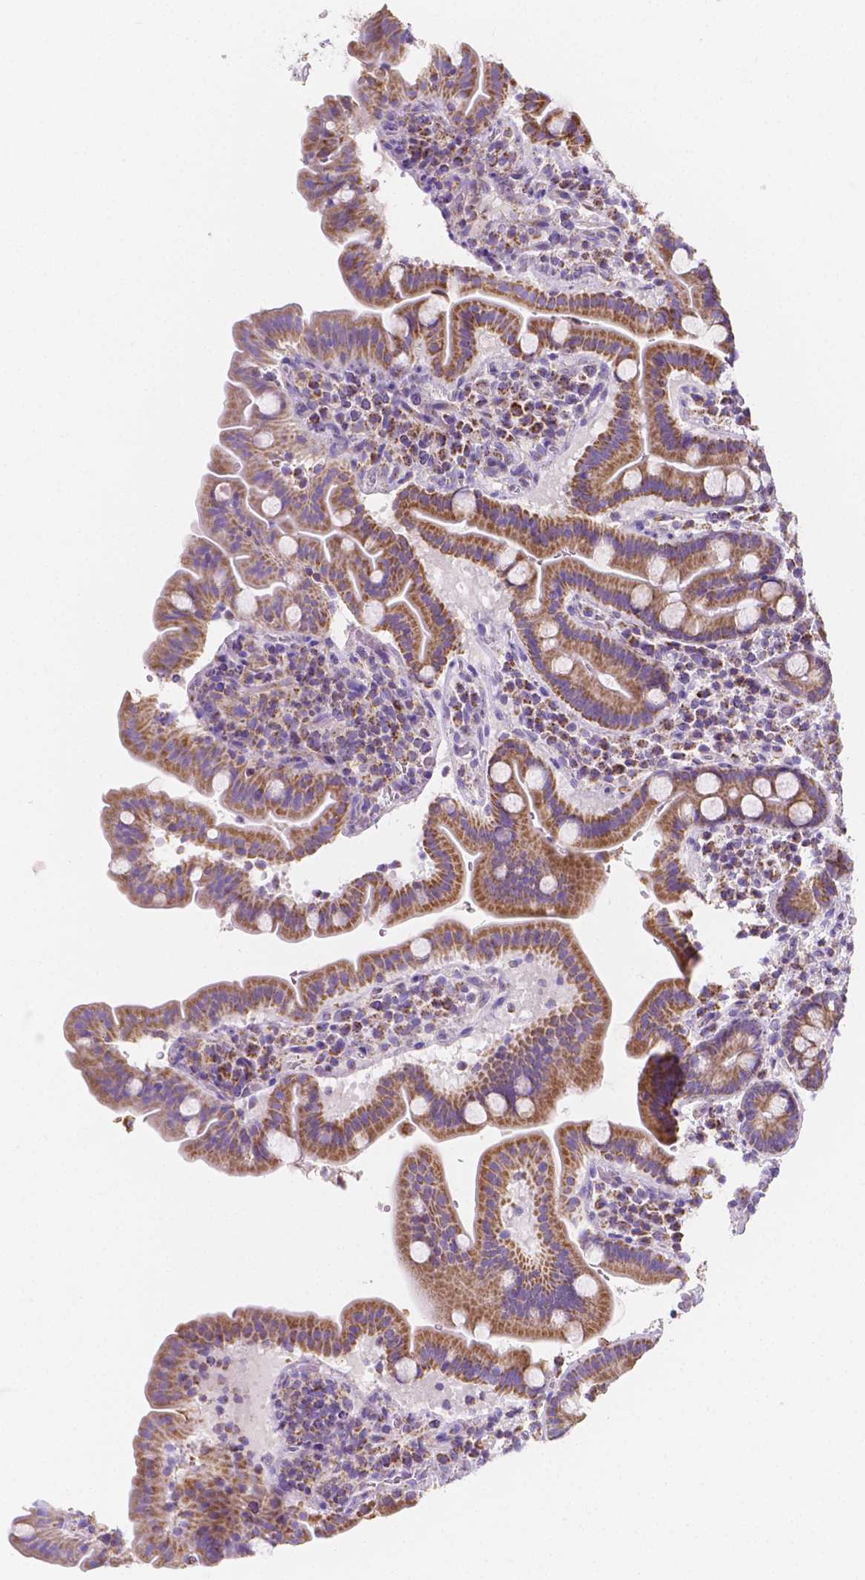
{"staining": {"intensity": "moderate", "quantity": ">75%", "location": "cytoplasmic/membranous"}, "tissue": "small intestine", "cell_type": "Glandular cells", "image_type": "normal", "snomed": [{"axis": "morphology", "description": "Normal tissue, NOS"}, {"axis": "topography", "description": "Small intestine"}], "caption": "DAB (3,3'-diaminobenzidine) immunohistochemical staining of unremarkable small intestine shows moderate cytoplasmic/membranous protein staining in about >75% of glandular cells.", "gene": "SGTB", "patient": {"sex": "male", "age": 26}}